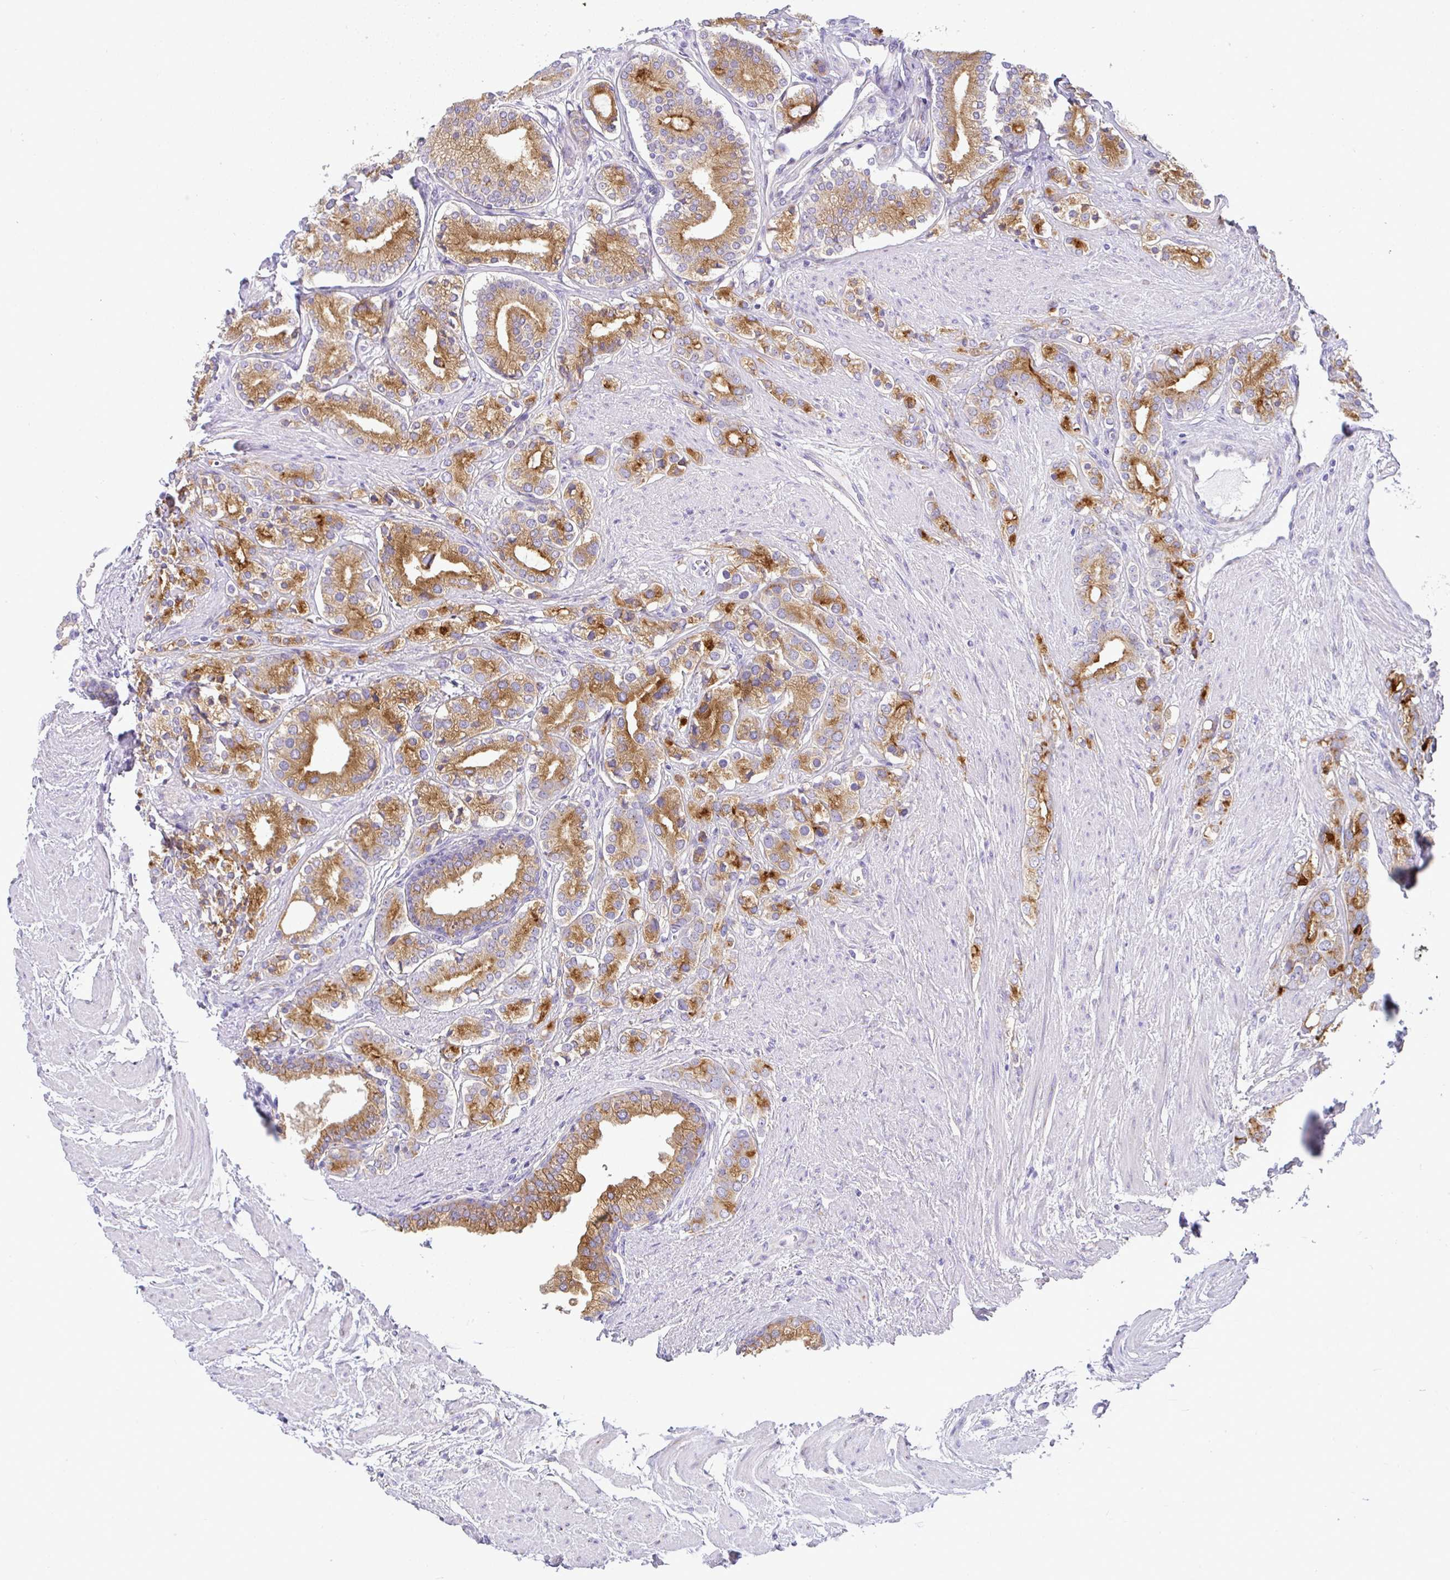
{"staining": {"intensity": "moderate", "quantity": ">75%", "location": "cytoplasmic/membranous"}, "tissue": "prostate cancer", "cell_type": "Tumor cells", "image_type": "cancer", "snomed": [{"axis": "morphology", "description": "Adenocarcinoma, High grade"}, {"axis": "topography", "description": "Prostate"}], "caption": "Brown immunohistochemical staining in high-grade adenocarcinoma (prostate) shows moderate cytoplasmic/membranous staining in about >75% of tumor cells. Immunohistochemistry stains the protein of interest in brown and the nuclei are stained blue.", "gene": "FAM177A1", "patient": {"sex": "male", "age": 58}}